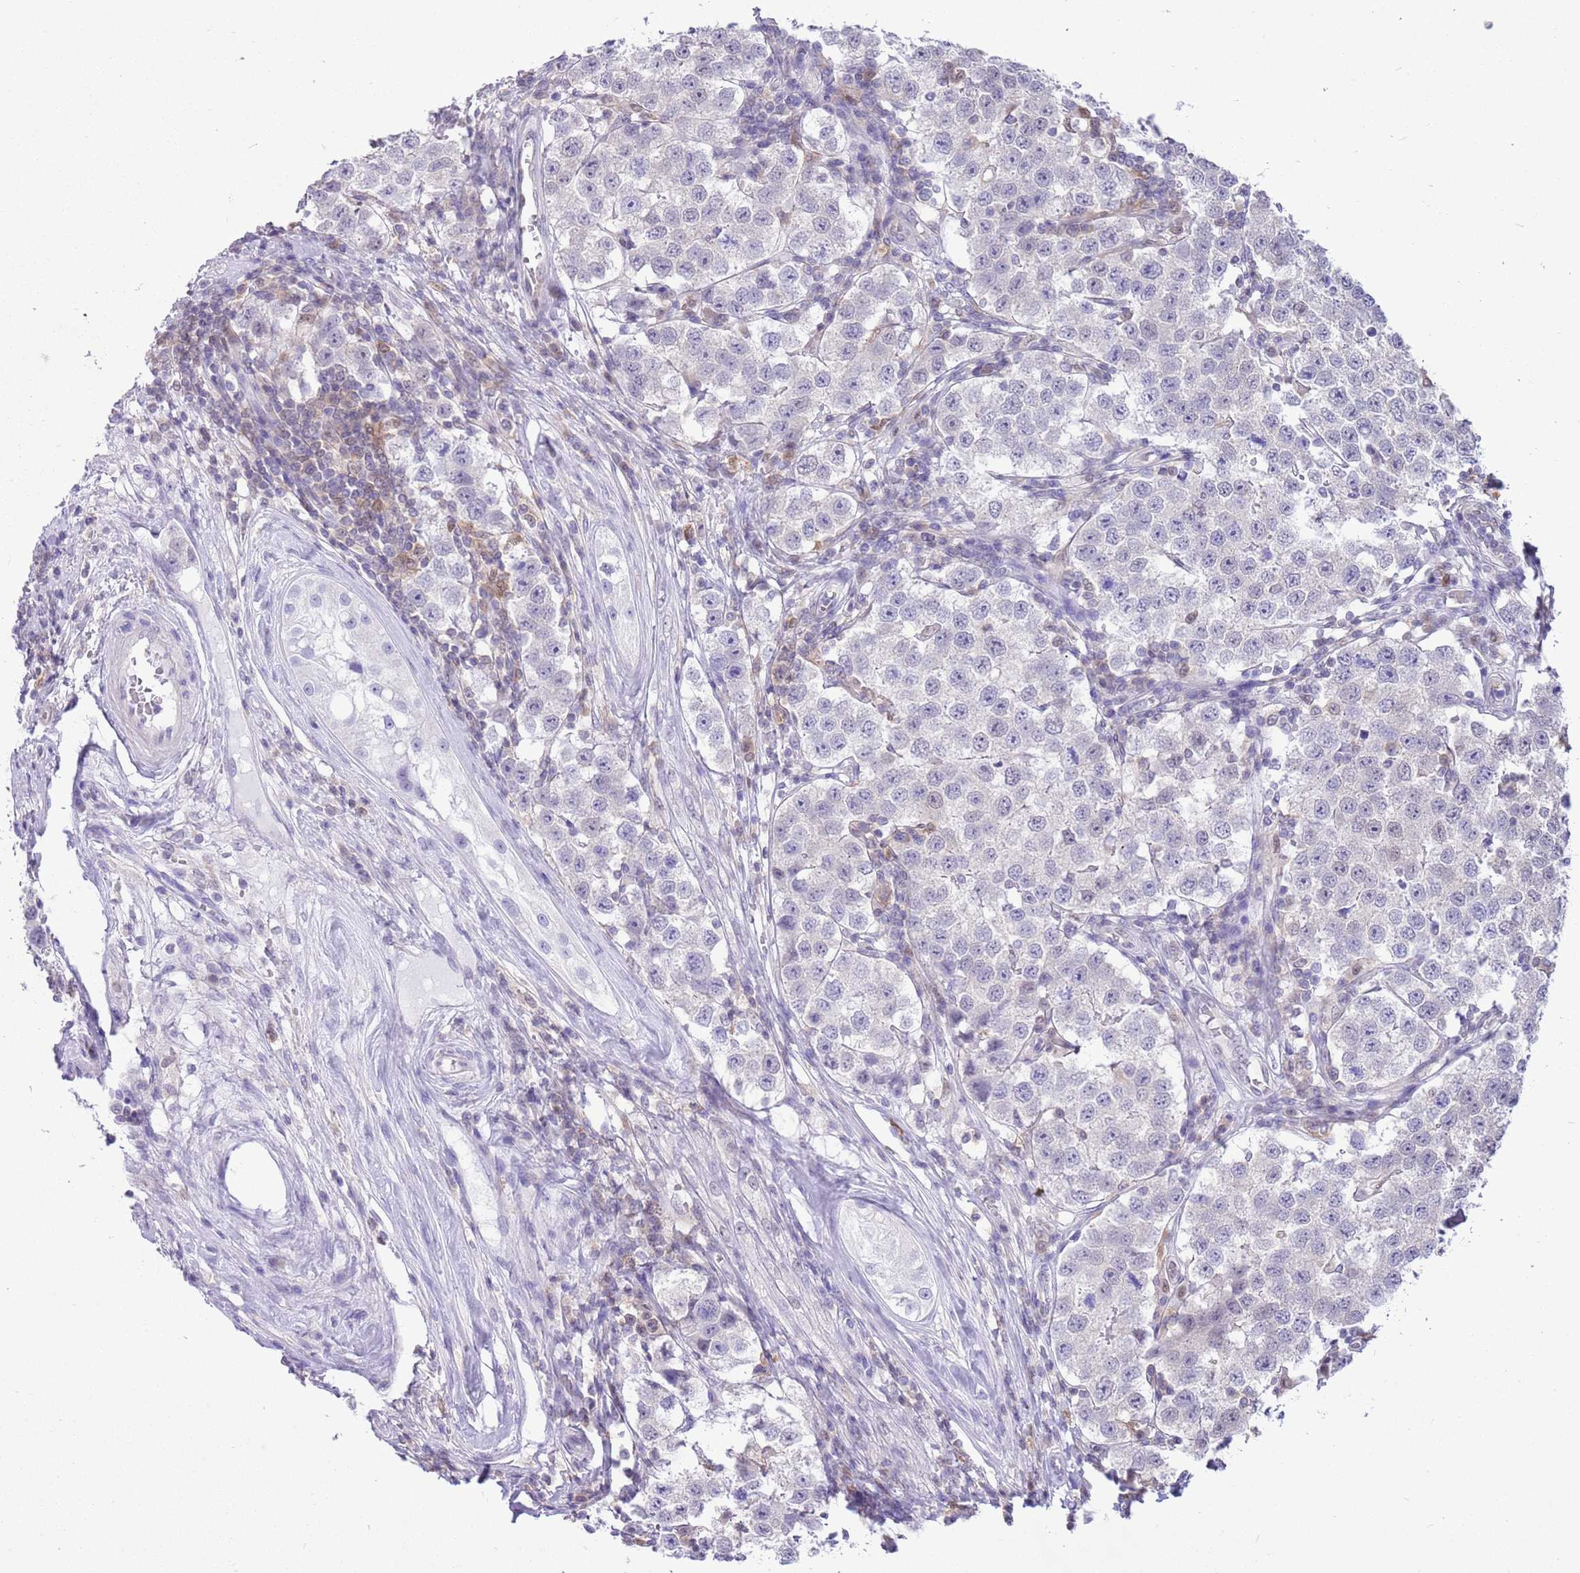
{"staining": {"intensity": "negative", "quantity": "none", "location": "none"}, "tissue": "testis cancer", "cell_type": "Tumor cells", "image_type": "cancer", "snomed": [{"axis": "morphology", "description": "Seminoma, NOS"}, {"axis": "topography", "description": "Testis"}], "caption": "IHC of testis seminoma reveals no staining in tumor cells.", "gene": "DDI2", "patient": {"sex": "male", "age": 34}}